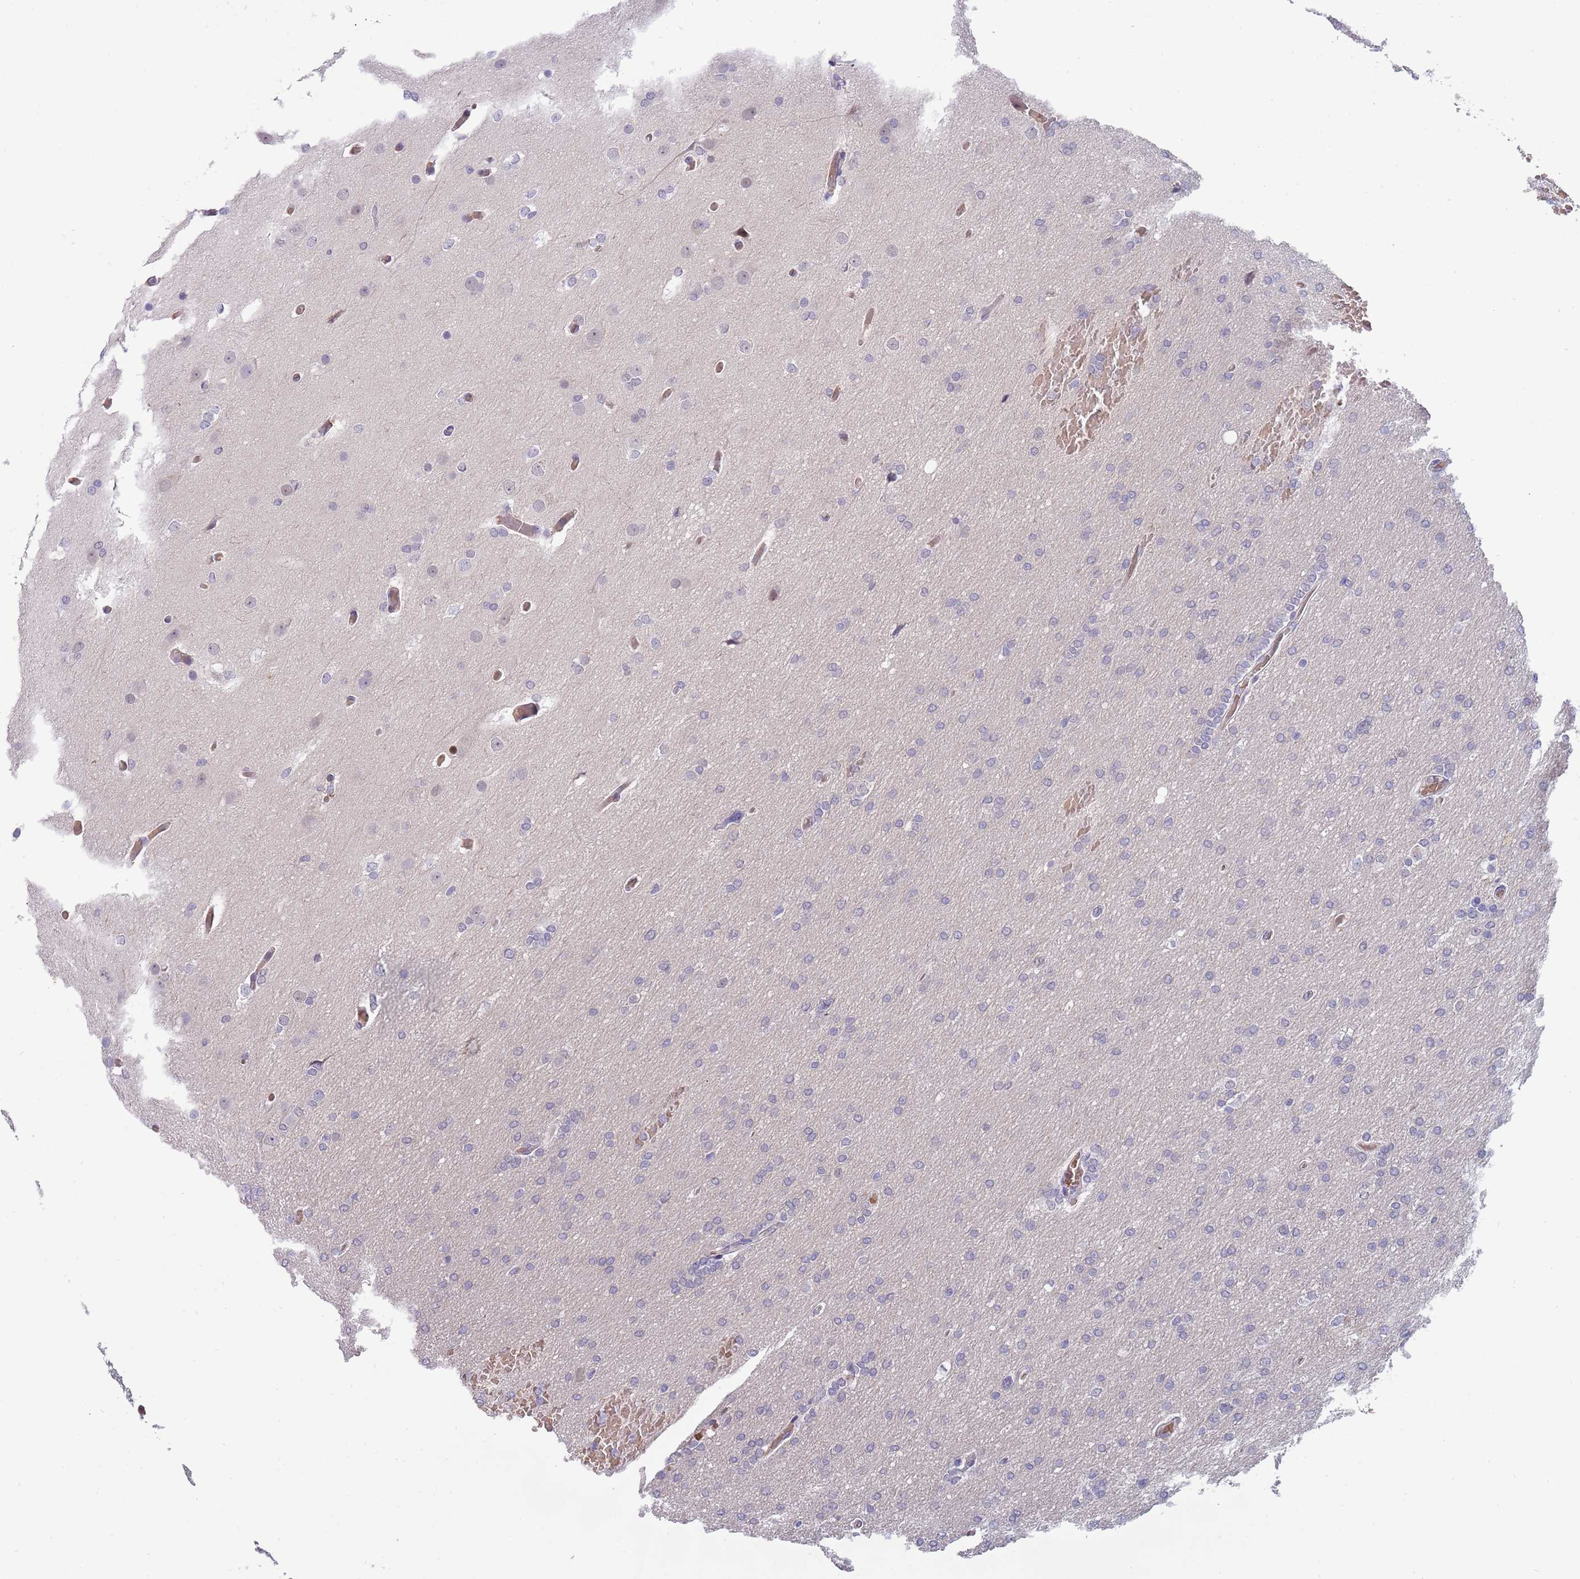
{"staining": {"intensity": "negative", "quantity": "none", "location": "none"}, "tissue": "glioma", "cell_type": "Tumor cells", "image_type": "cancer", "snomed": [{"axis": "morphology", "description": "Glioma, malignant, High grade"}, {"axis": "topography", "description": "Cerebral cortex"}], "caption": "Immunohistochemical staining of glioma displays no significant expression in tumor cells. Brightfield microscopy of immunohistochemistry stained with DAB (brown) and hematoxylin (blue), captured at high magnification.", "gene": "LYPD6B", "patient": {"sex": "female", "age": 36}}